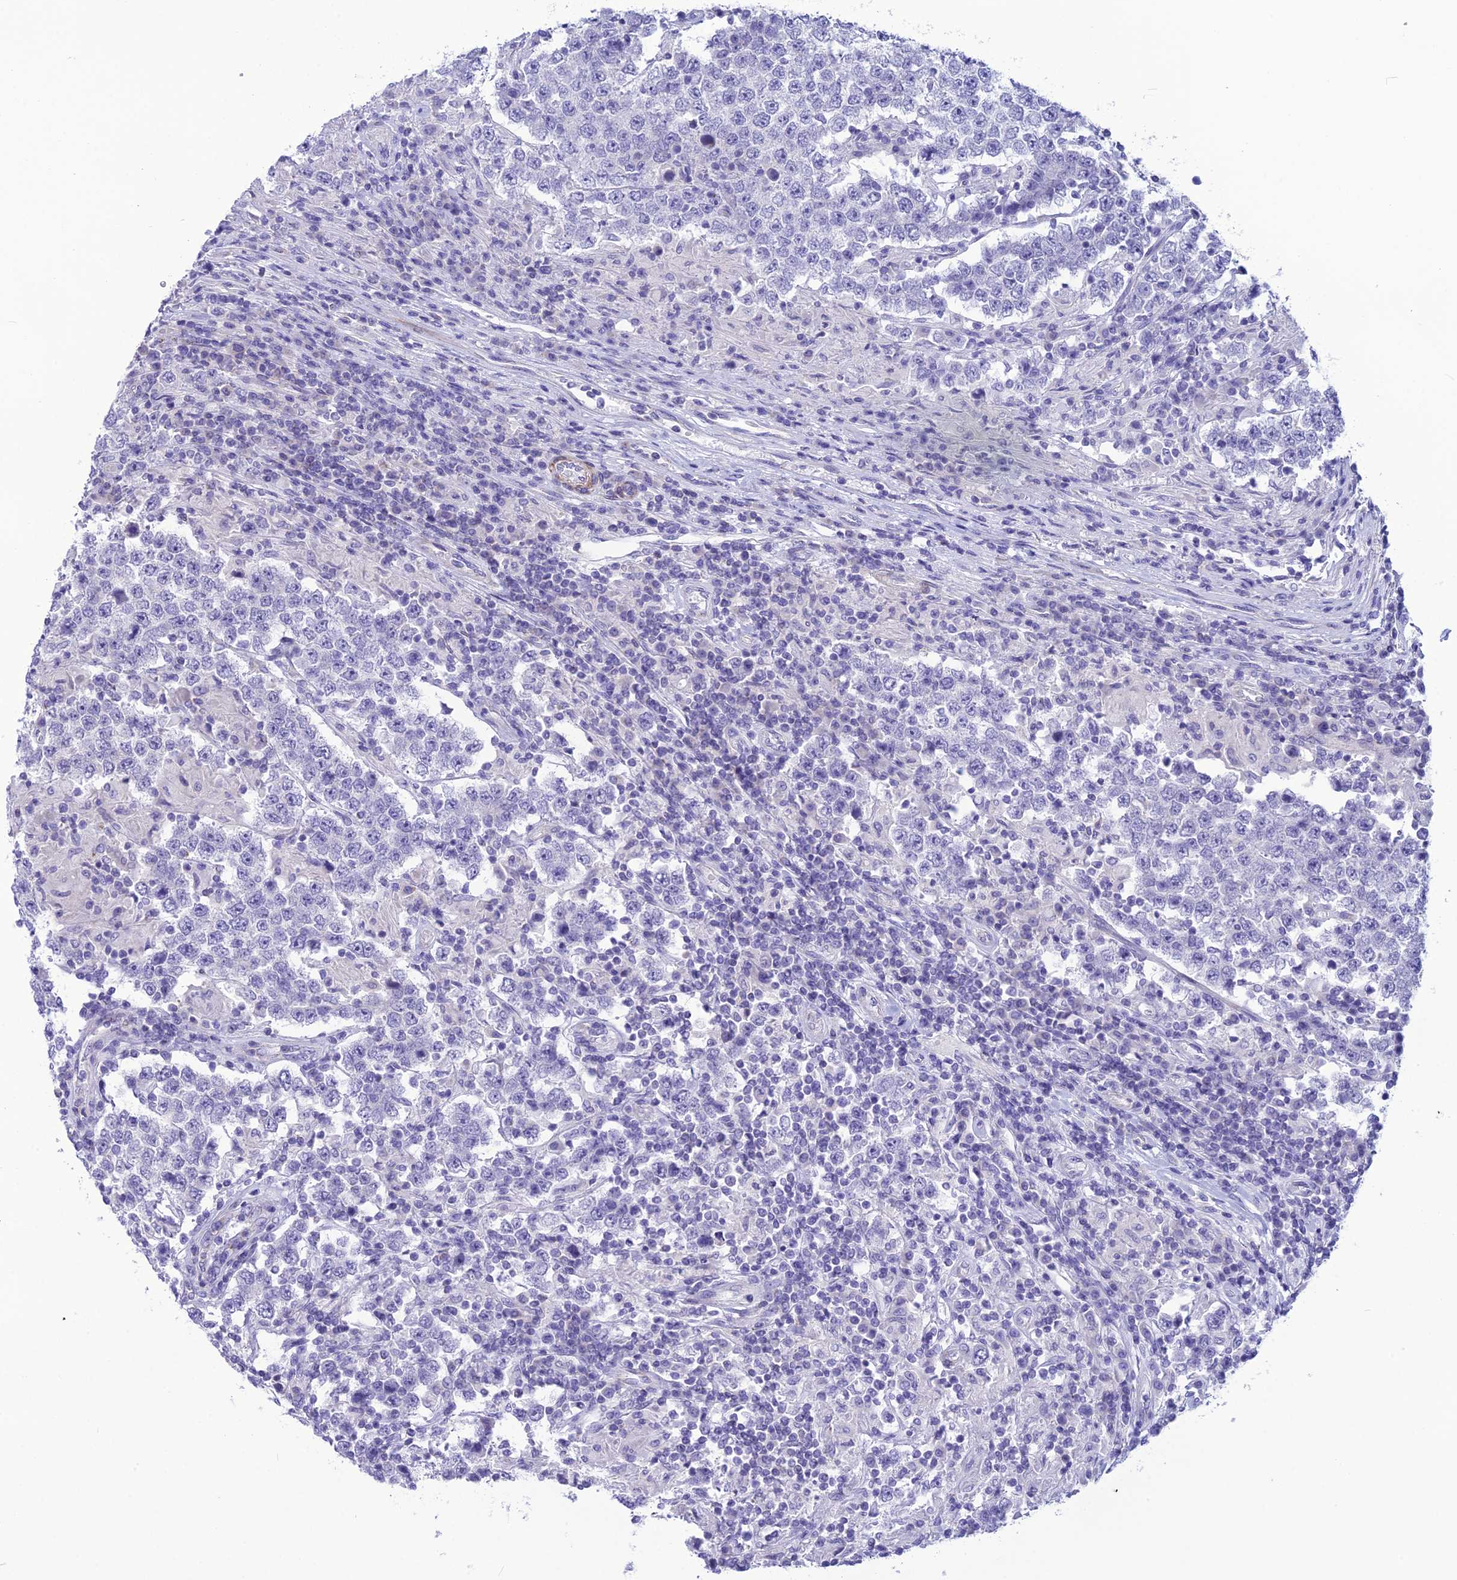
{"staining": {"intensity": "negative", "quantity": "none", "location": "none"}, "tissue": "testis cancer", "cell_type": "Tumor cells", "image_type": "cancer", "snomed": [{"axis": "morphology", "description": "Normal tissue, NOS"}, {"axis": "morphology", "description": "Urothelial carcinoma, High grade"}, {"axis": "morphology", "description": "Seminoma, NOS"}, {"axis": "morphology", "description": "Carcinoma, Embryonal, NOS"}, {"axis": "topography", "description": "Urinary bladder"}, {"axis": "topography", "description": "Testis"}], "caption": "Immunohistochemical staining of seminoma (testis) exhibits no significant staining in tumor cells.", "gene": "POMGNT1", "patient": {"sex": "male", "age": 41}}